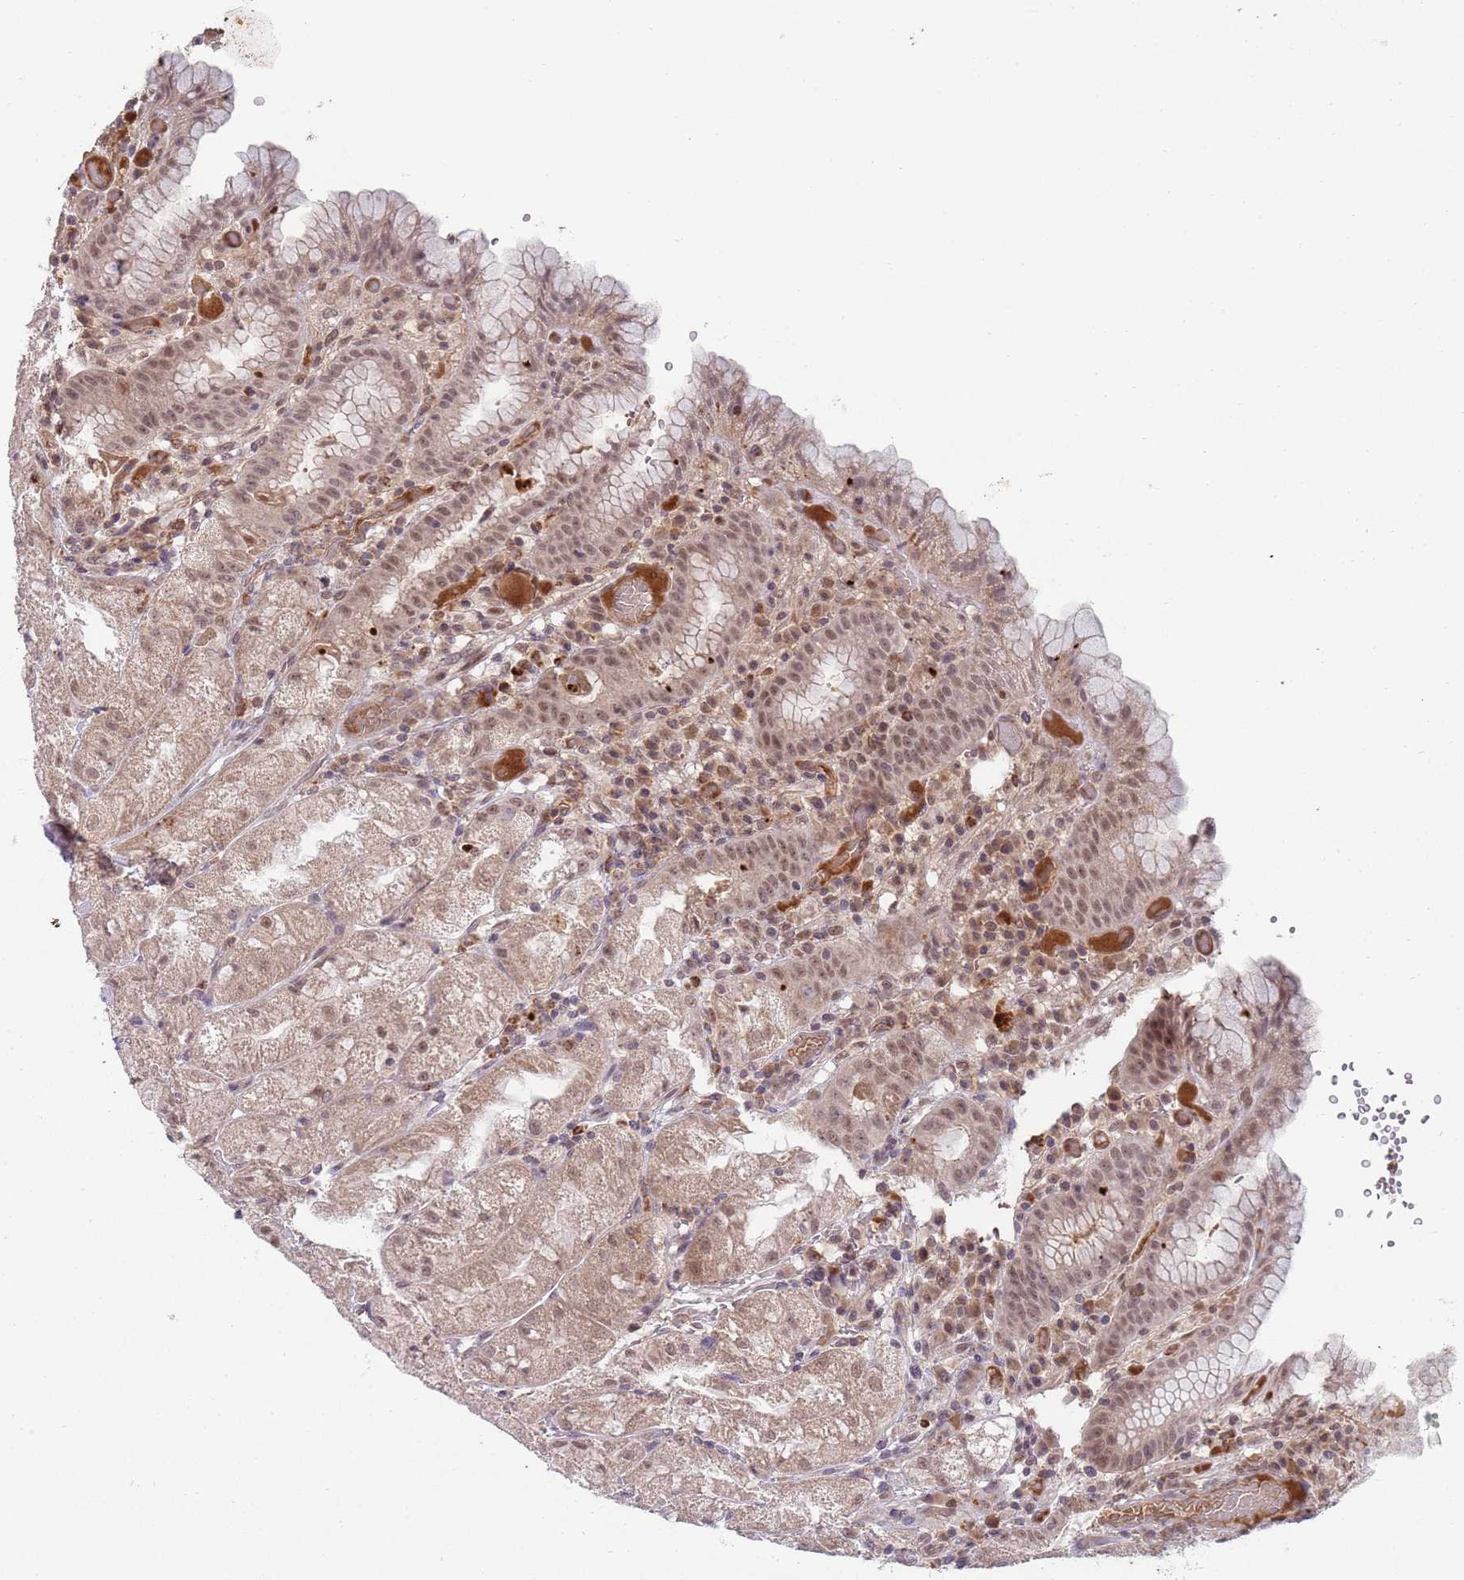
{"staining": {"intensity": "moderate", "quantity": "25%-75%", "location": "cytoplasmic/membranous,nuclear"}, "tissue": "stomach", "cell_type": "Glandular cells", "image_type": "normal", "snomed": [{"axis": "morphology", "description": "Normal tissue, NOS"}, {"axis": "topography", "description": "Stomach, upper"}], "caption": "DAB immunohistochemical staining of unremarkable human stomach exhibits moderate cytoplasmic/membranous,nuclear protein positivity in approximately 25%-75% of glandular cells.", "gene": "NBPF4", "patient": {"sex": "male", "age": 52}}